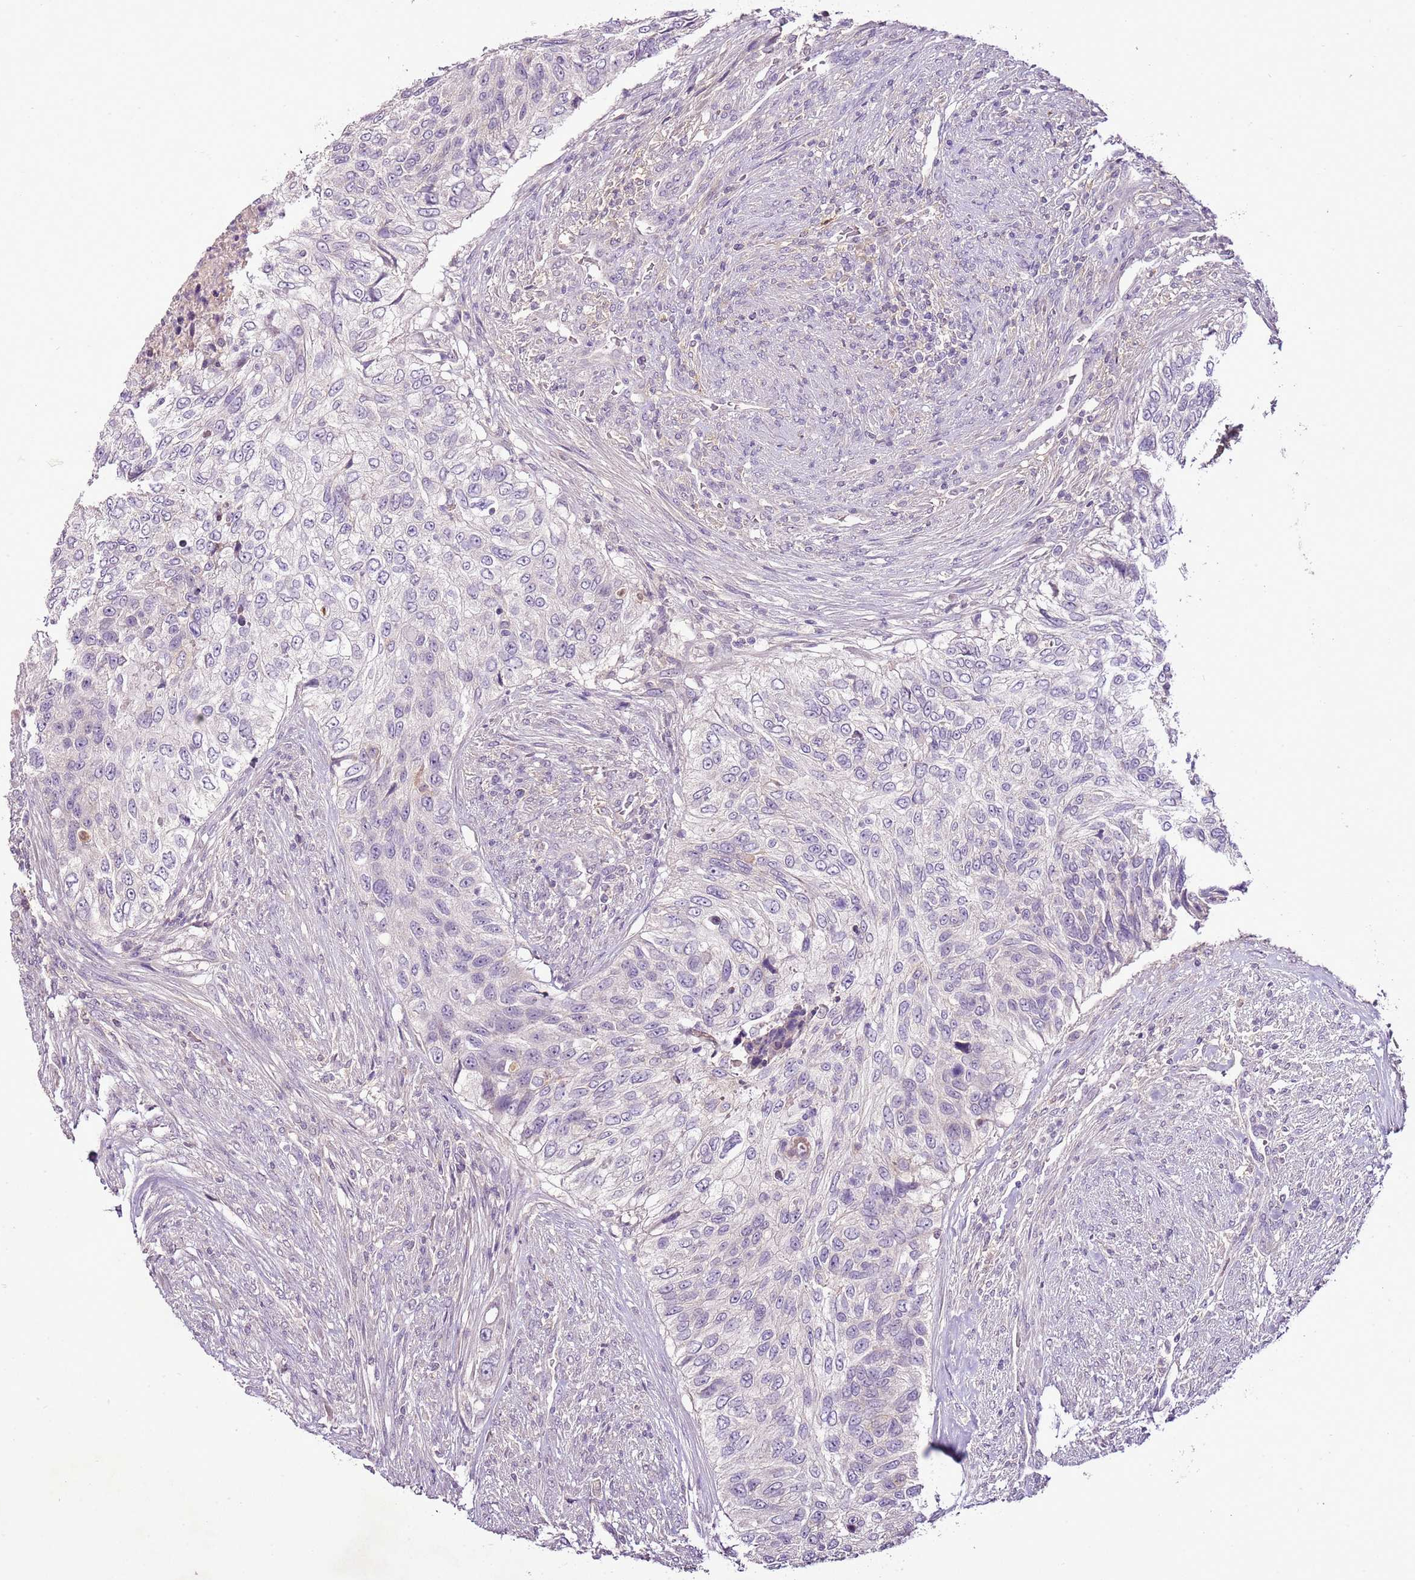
{"staining": {"intensity": "negative", "quantity": "none", "location": "none"}, "tissue": "urothelial cancer", "cell_type": "Tumor cells", "image_type": "cancer", "snomed": [{"axis": "morphology", "description": "Urothelial carcinoma, High grade"}, {"axis": "topography", "description": "Urinary bladder"}], "caption": "Immunohistochemistry of human urothelial cancer reveals no positivity in tumor cells.", "gene": "CMKLR1", "patient": {"sex": "female", "age": 60}}